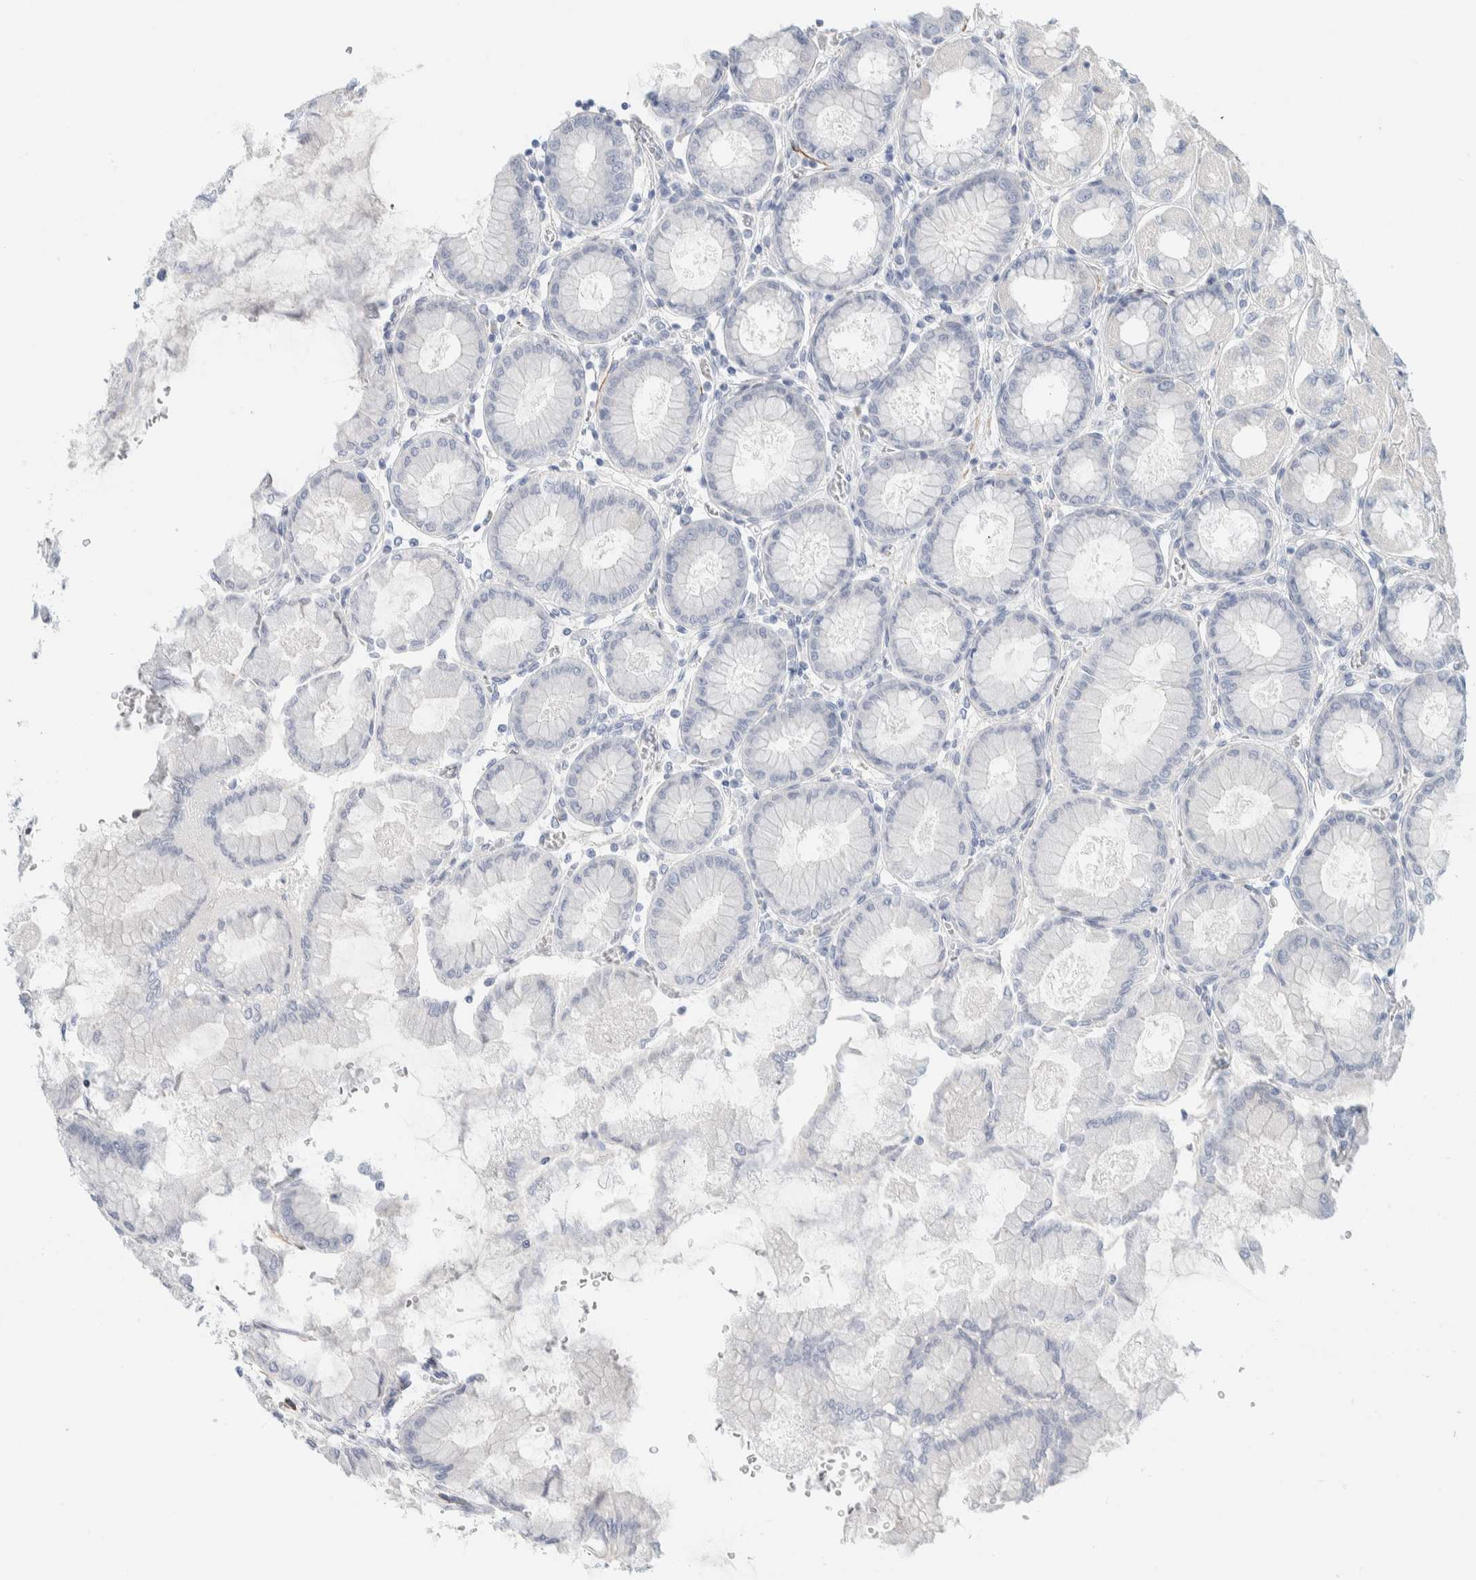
{"staining": {"intensity": "negative", "quantity": "none", "location": "none"}, "tissue": "stomach", "cell_type": "Glandular cells", "image_type": "normal", "snomed": [{"axis": "morphology", "description": "Normal tissue, NOS"}, {"axis": "topography", "description": "Stomach, upper"}], "caption": "The image demonstrates no staining of glandular cells in benign stomach. (Brightfield microscopy of DAB immunohistochemistry (IHC) at high magnification).", "gene": "ATCAY", "patient": {"sex": "female", "age": 56}}